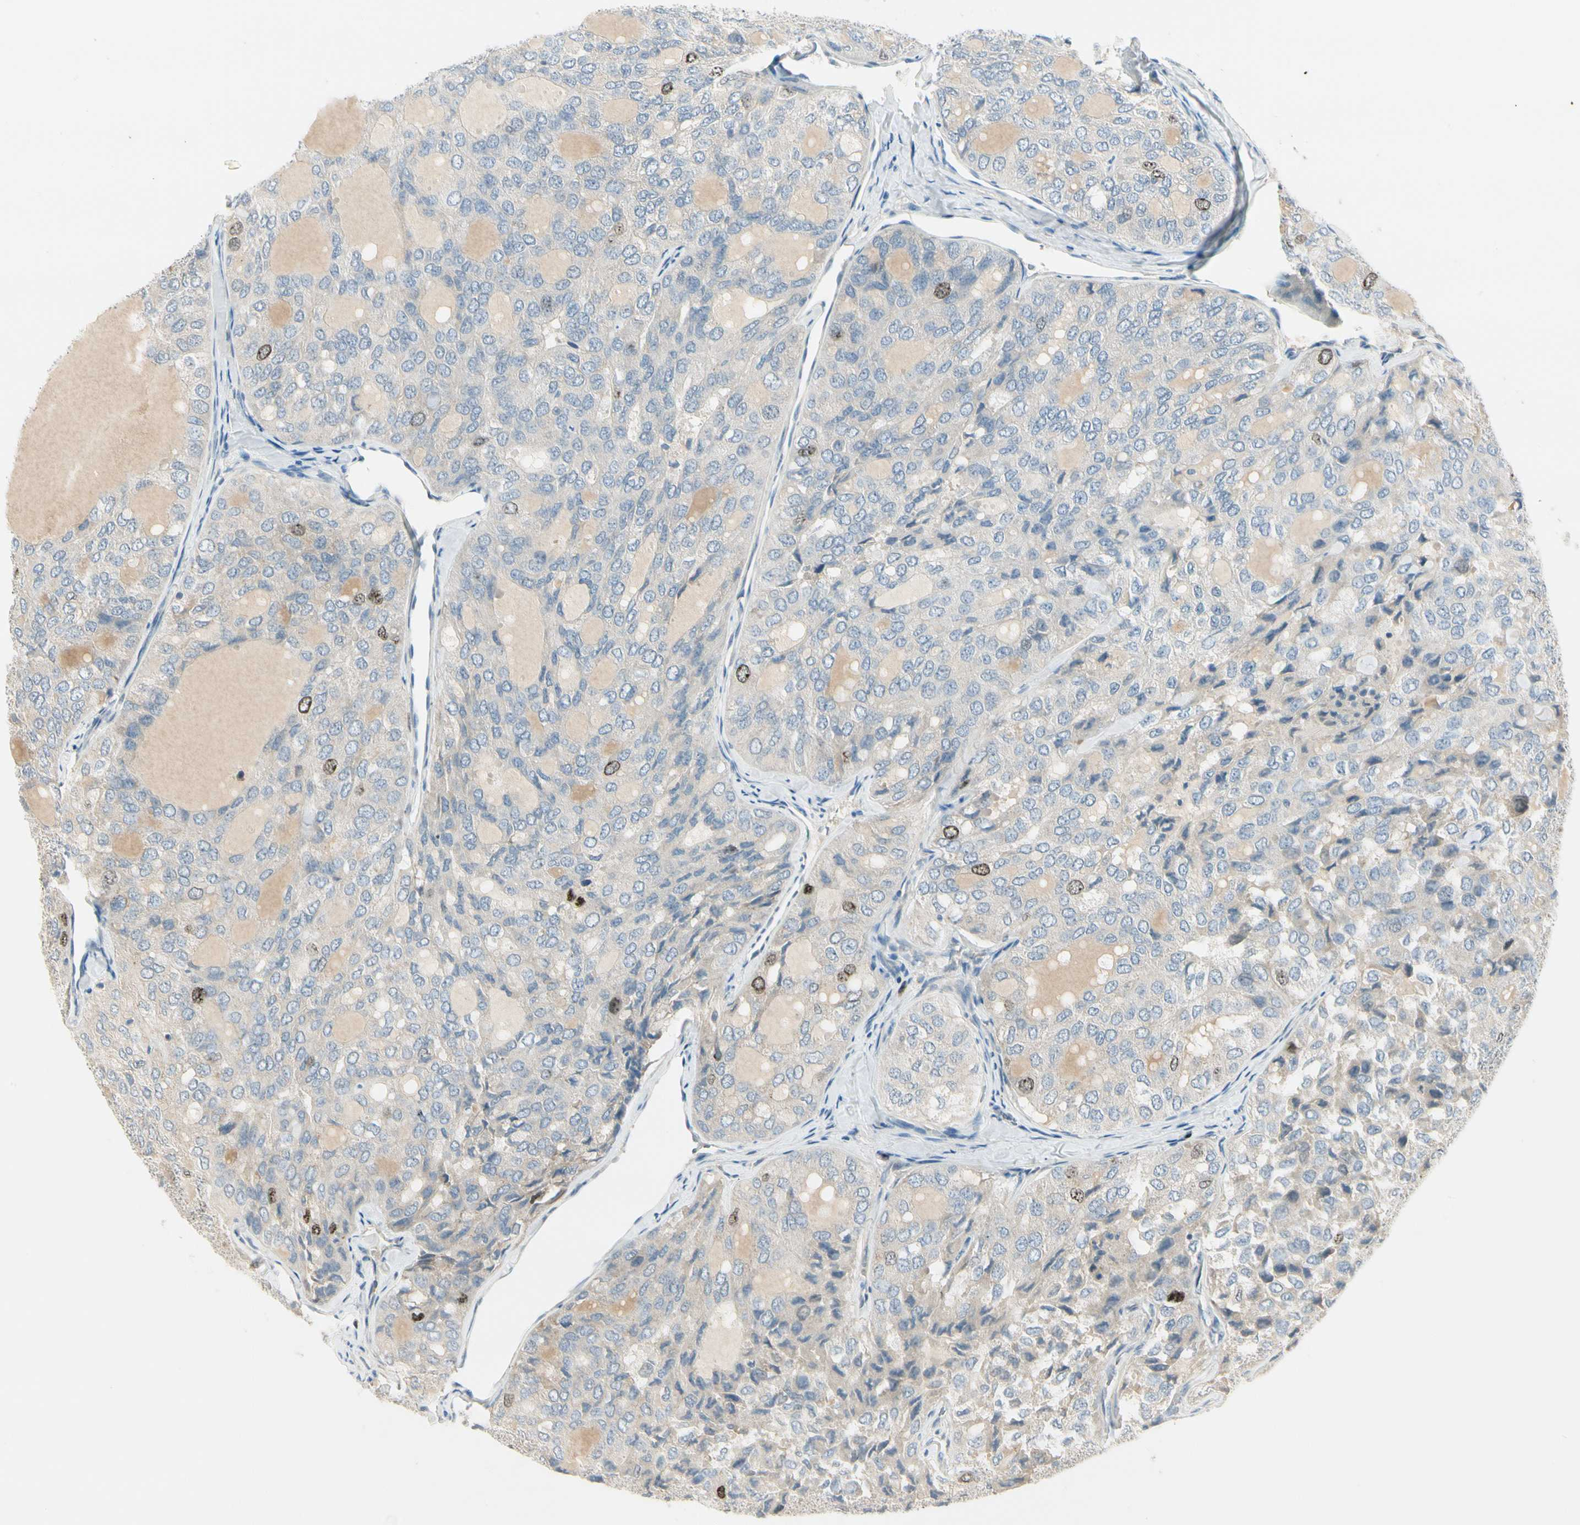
{"staining": {"intensity": "moderate", "quantity": "<25%", "location": "nuclear"}, "tissue": "thyroid cancer", "cell_type": "Tumor cells", "image_type": "cancer", "snomed": [{"axis": "morphology", "description": "Follicular adenoma carcinoma, NOS"}, {"axis": "topography", "description": "Thyroid gland"}], "caption": "Immunohistochemical staining of thyroid cancer (follicular adenoma carcinoma) reveals moderate nuclear protein expression in about <25% of tumor cells.", "gene": "PITX1", "patient": {"sex": "male", "age": 75}}